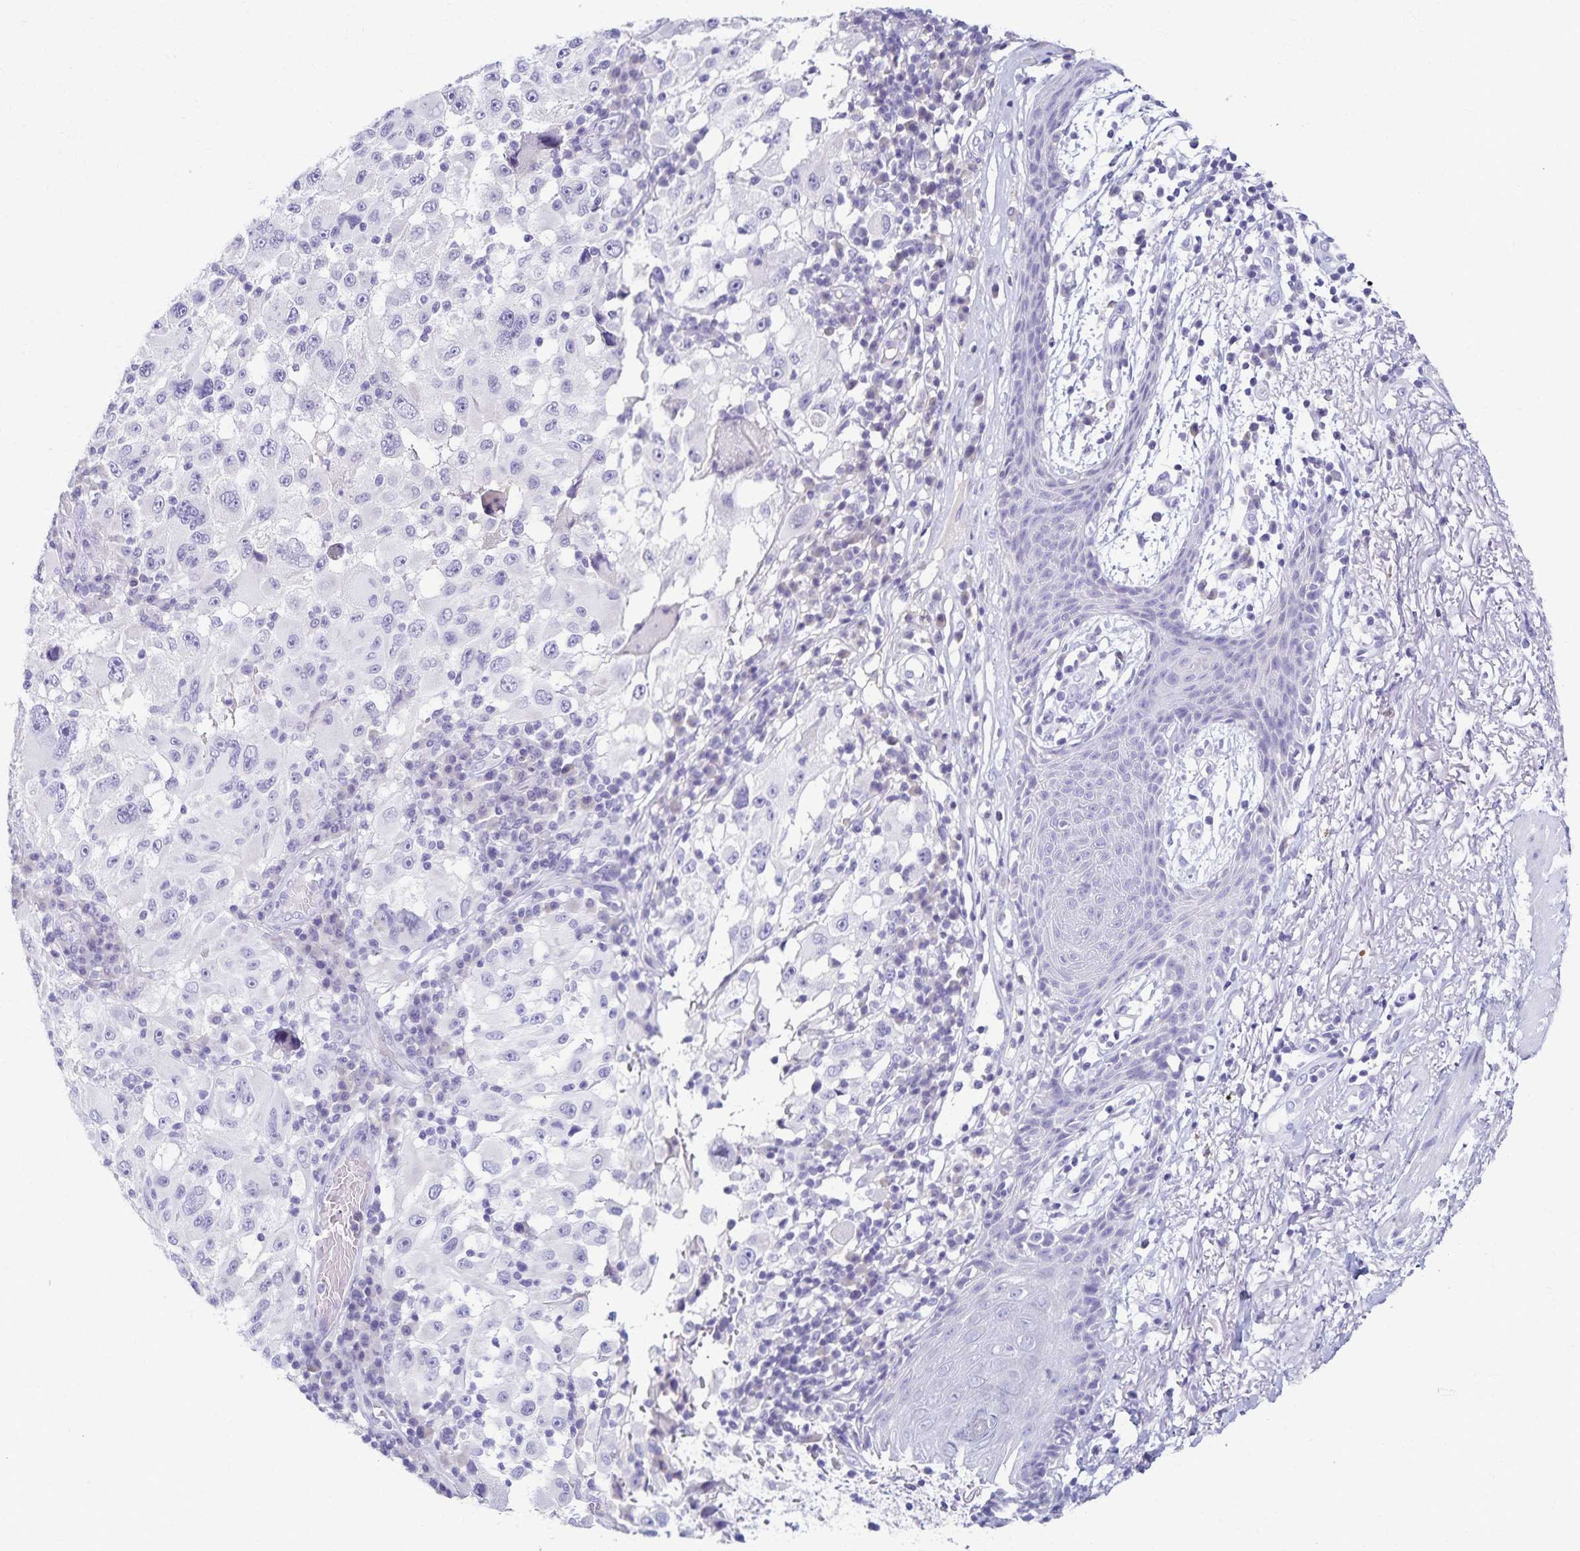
{"staining": {"intensity": "negative", "quantity": "none", "location": "none"}, "tissue": "melanoma", "cell_type": "Tumor cells", "image_type": "cancer", "snomed": [{"axis": "morphology", "description": "Malignant melanoma, NOS"}, {"axis": "topography", "description": "Skin"}], "caption": "Malignant melanoma stained for a protein using immunohistochemistry (IHC) exhibits no positivity tumor cells.", "gene": "C2orf50", "patient": {"sex": "female", "age": 71}}